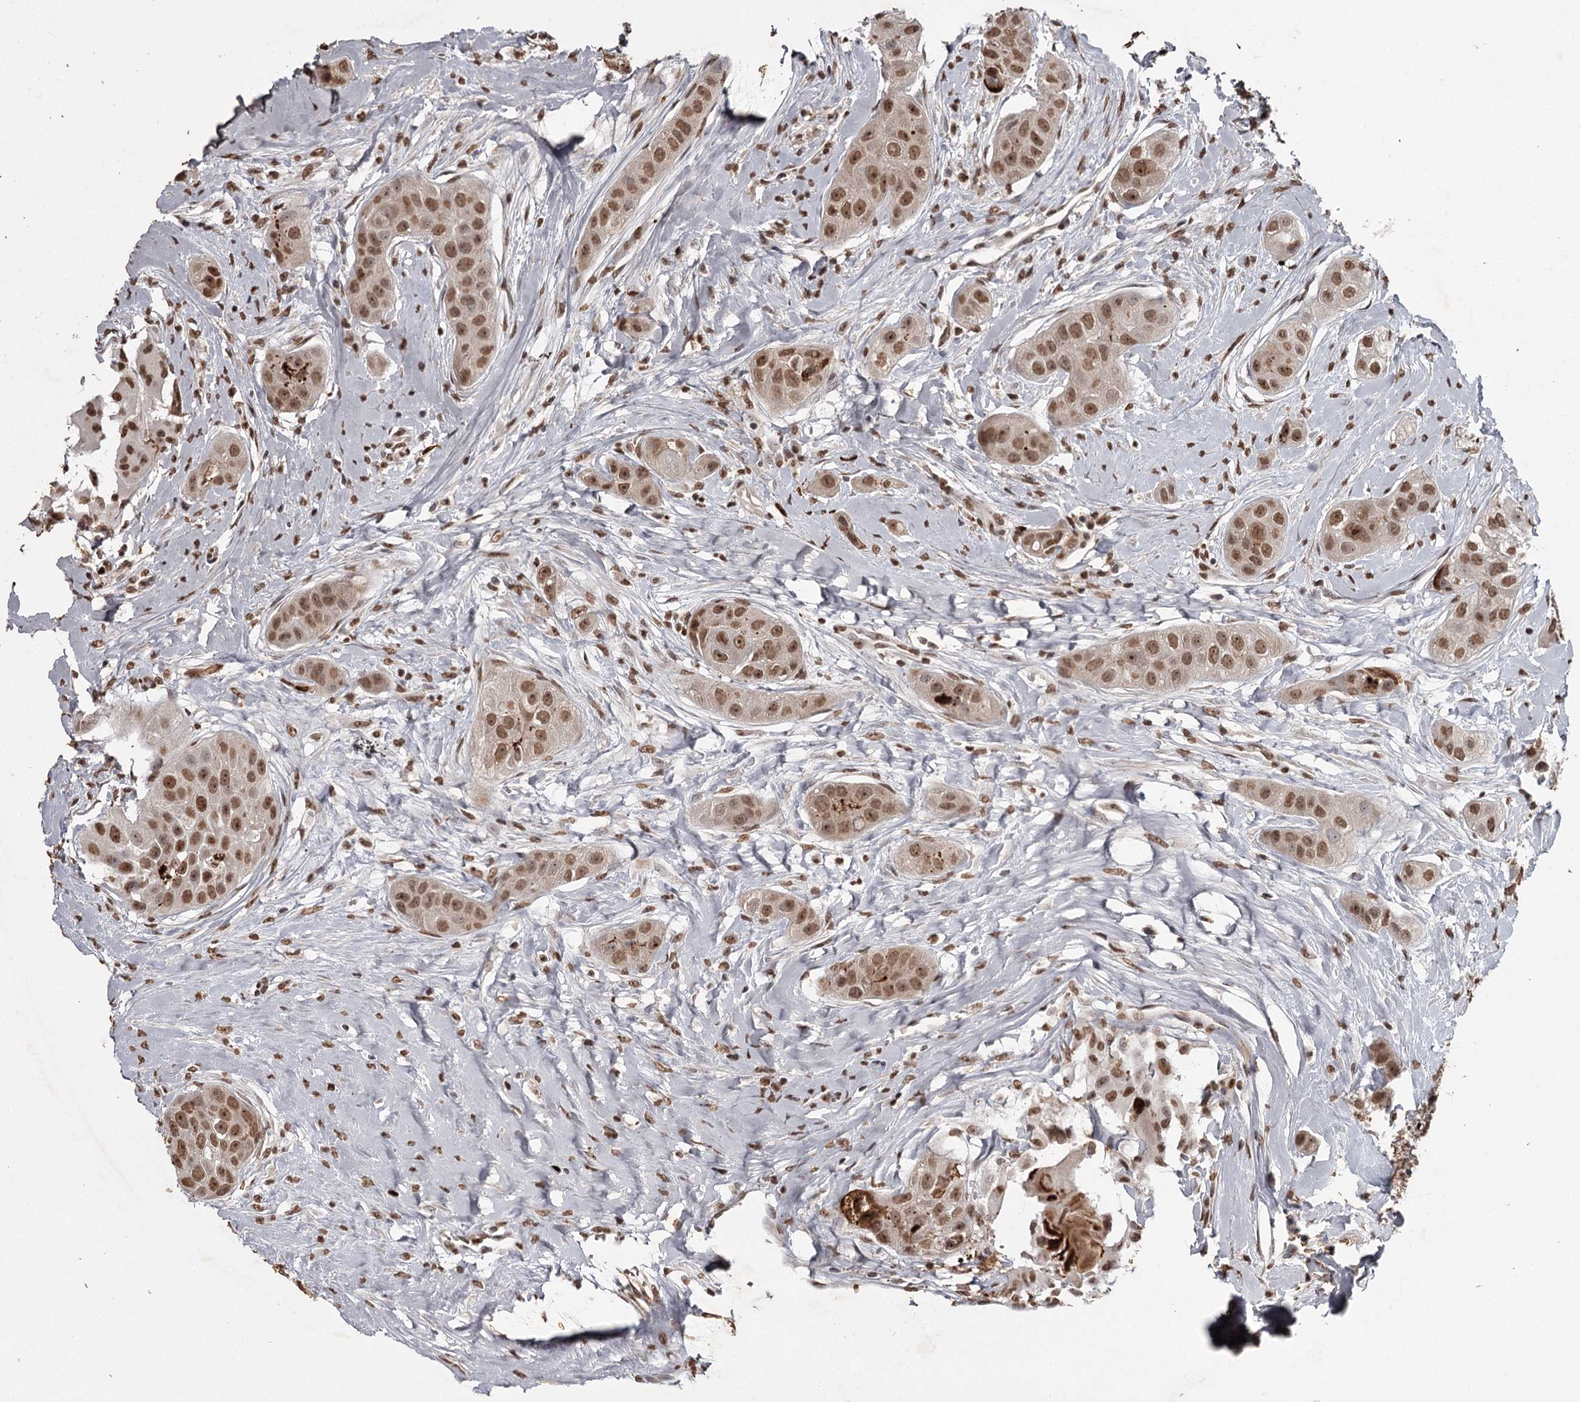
{"staining": {"intensity": "strong", "quantity": ">75%", "location": "nuclear"}, "tissue": "head and neck cancer", "cell_type": "Tumor cells", "image_type": "cancer", "snomed": [{"axis": "morphology", "description": "Normal tissue, NOS"}, {"axis": "morphology", "description": "Squamous cell carcinoma, NOS"}, {"axis": "topography", "description": "Skeletal muscle"}, {"axis": "topography", "description": "Head-Neck"}], "caption": "Squamous cell carcinoma (head and neck) stained with immunohistochemistry shows strong nuclear expression in about >75% of tumor cells.", "gene": "THYN1", "patient": {"sex": "male", "age": 51}}